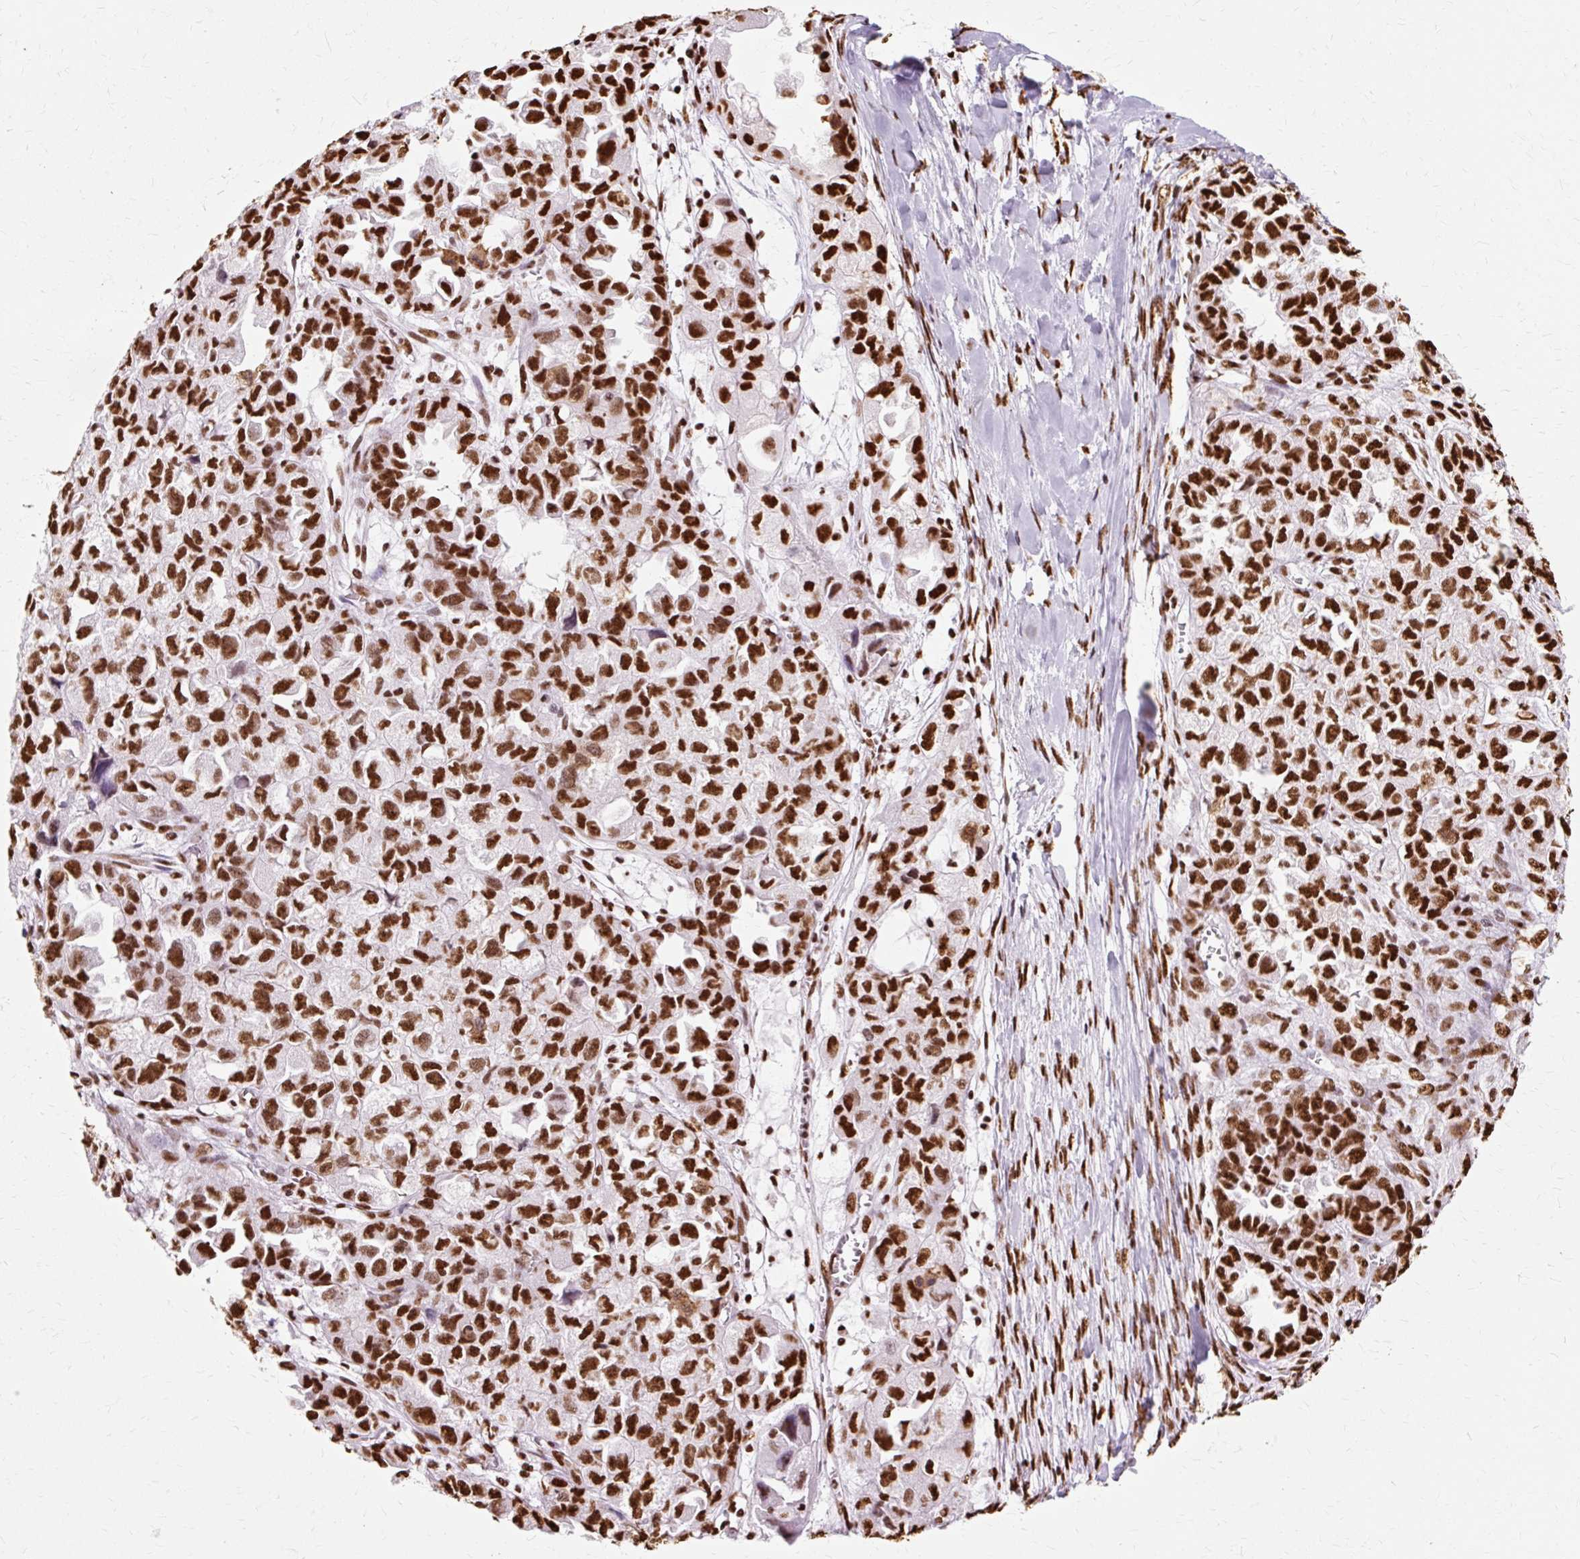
{"staining": {"intensity": "strong", "quantity": ">75%", "location": "nuclear"}, "tissue": "ovarian cancer", "cell_type": "Tumor cells", "image_type": "cancer", "snomed": [{"axis": "morphology", "description": "Cystadenocarcinoma, serous, NOS"}, {"axis": "topography", "description": "Ovary"}], "caption": "The image displays staining of ovarian cancer, revealing strong nuclear protein staining (brown color) within tumor cells. The staining is performed using DAB brown chromogen to label protein expression. The nuclei are counter-stained blue using hematoxylin.", "gene": "XRCC6", "patient": {"sex": "female", "age": 84}}